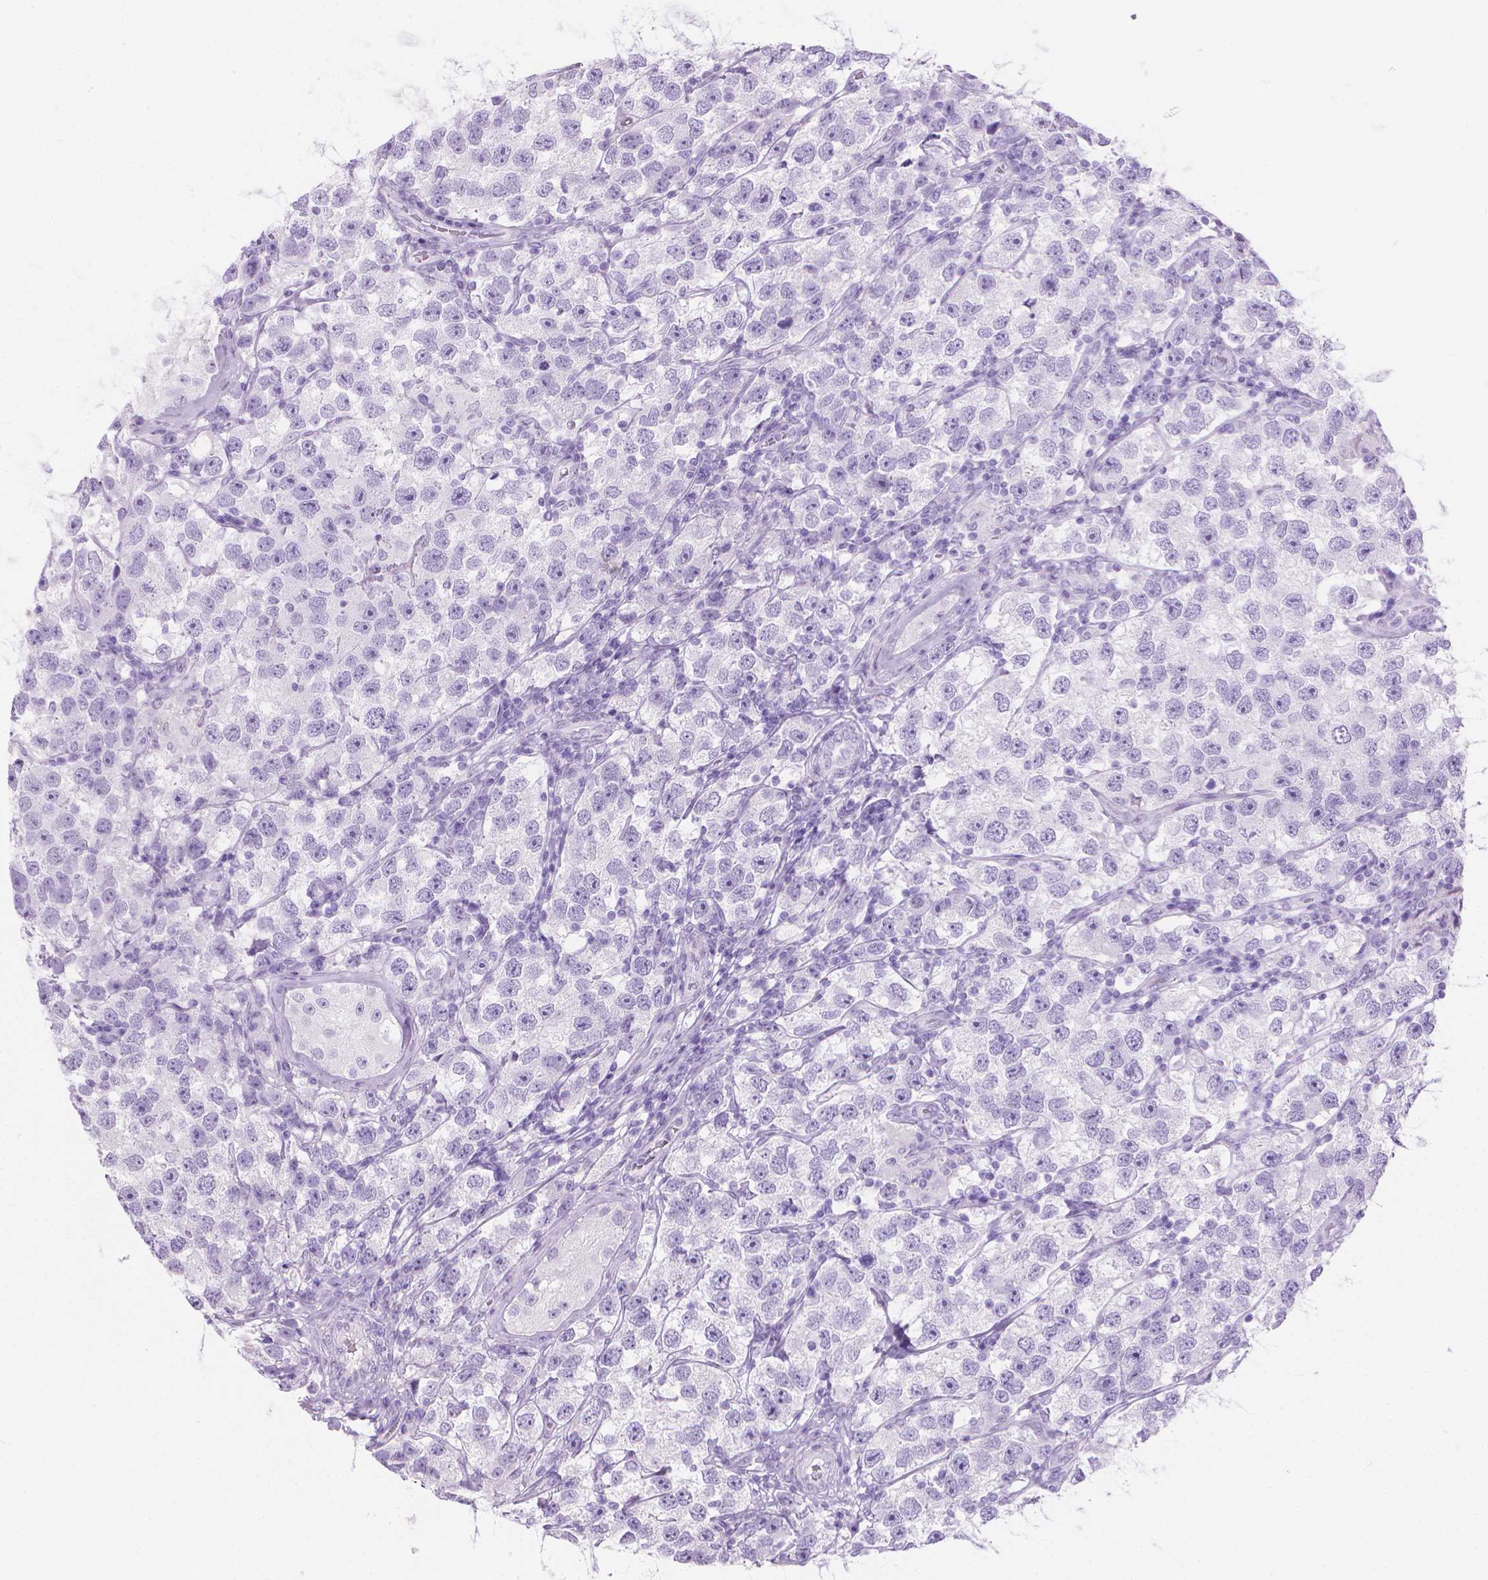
{"staining": {"intensity": "negative", "quantity": "none", "location": "none"}, "tissue": "testis cancer", "cell_type": "Tumor cells", "image_type": "cancer", "snomed": [{"axis": "morphology", "description": "Seminoma, NOS"}, {"axis": "topography", "description": "Testis"}], "caption": "Testis cancer (seminoma) was stained to show a protein in brown. There is no significant expression in tumor cells. (IHC, brightfield microscopy, high magnification).", "gene": "CFAP52", "patient": {"sex": "male", "age": 26}}